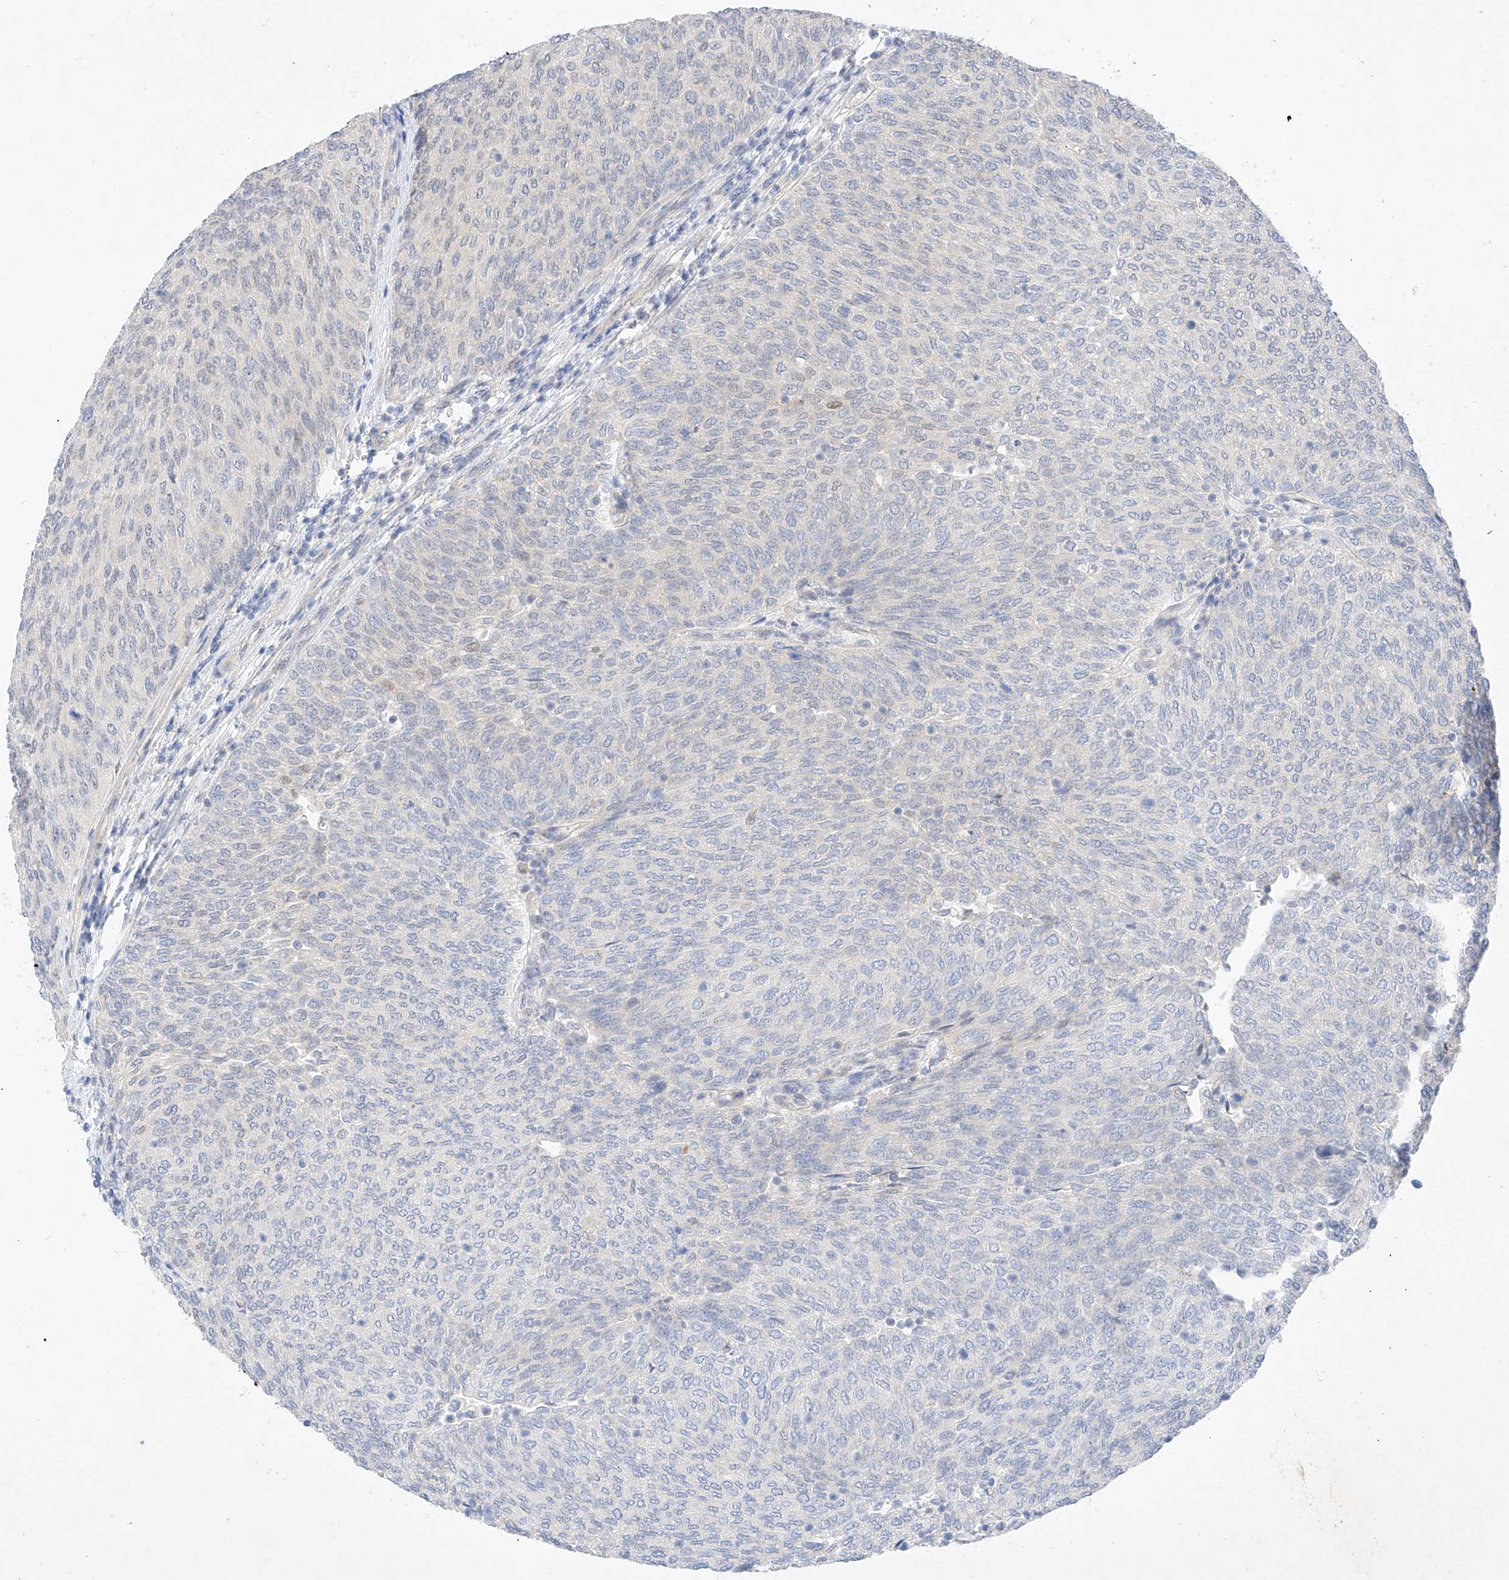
{"staining": {"intensity": "negative", "quantity": "none", "location": "none"}, "tissue": "urothelial cancer", "cell_type": "Tumor cells", "image_type": "cancer", "snomed": [{"axis": "morphology", "description": "Urothelial carcinoma, Low grade"}, {"axis": "topography", "description": "Urinary bladder"}], "caption": "DAB (3,3'-diaminobenzidine) immunohistochemical staining of low-grade urothelial carcinoma shows no significant expression in tumor cells.", "gene": "IL22RA2", "patient": {"sex": "female", "age": 79}}